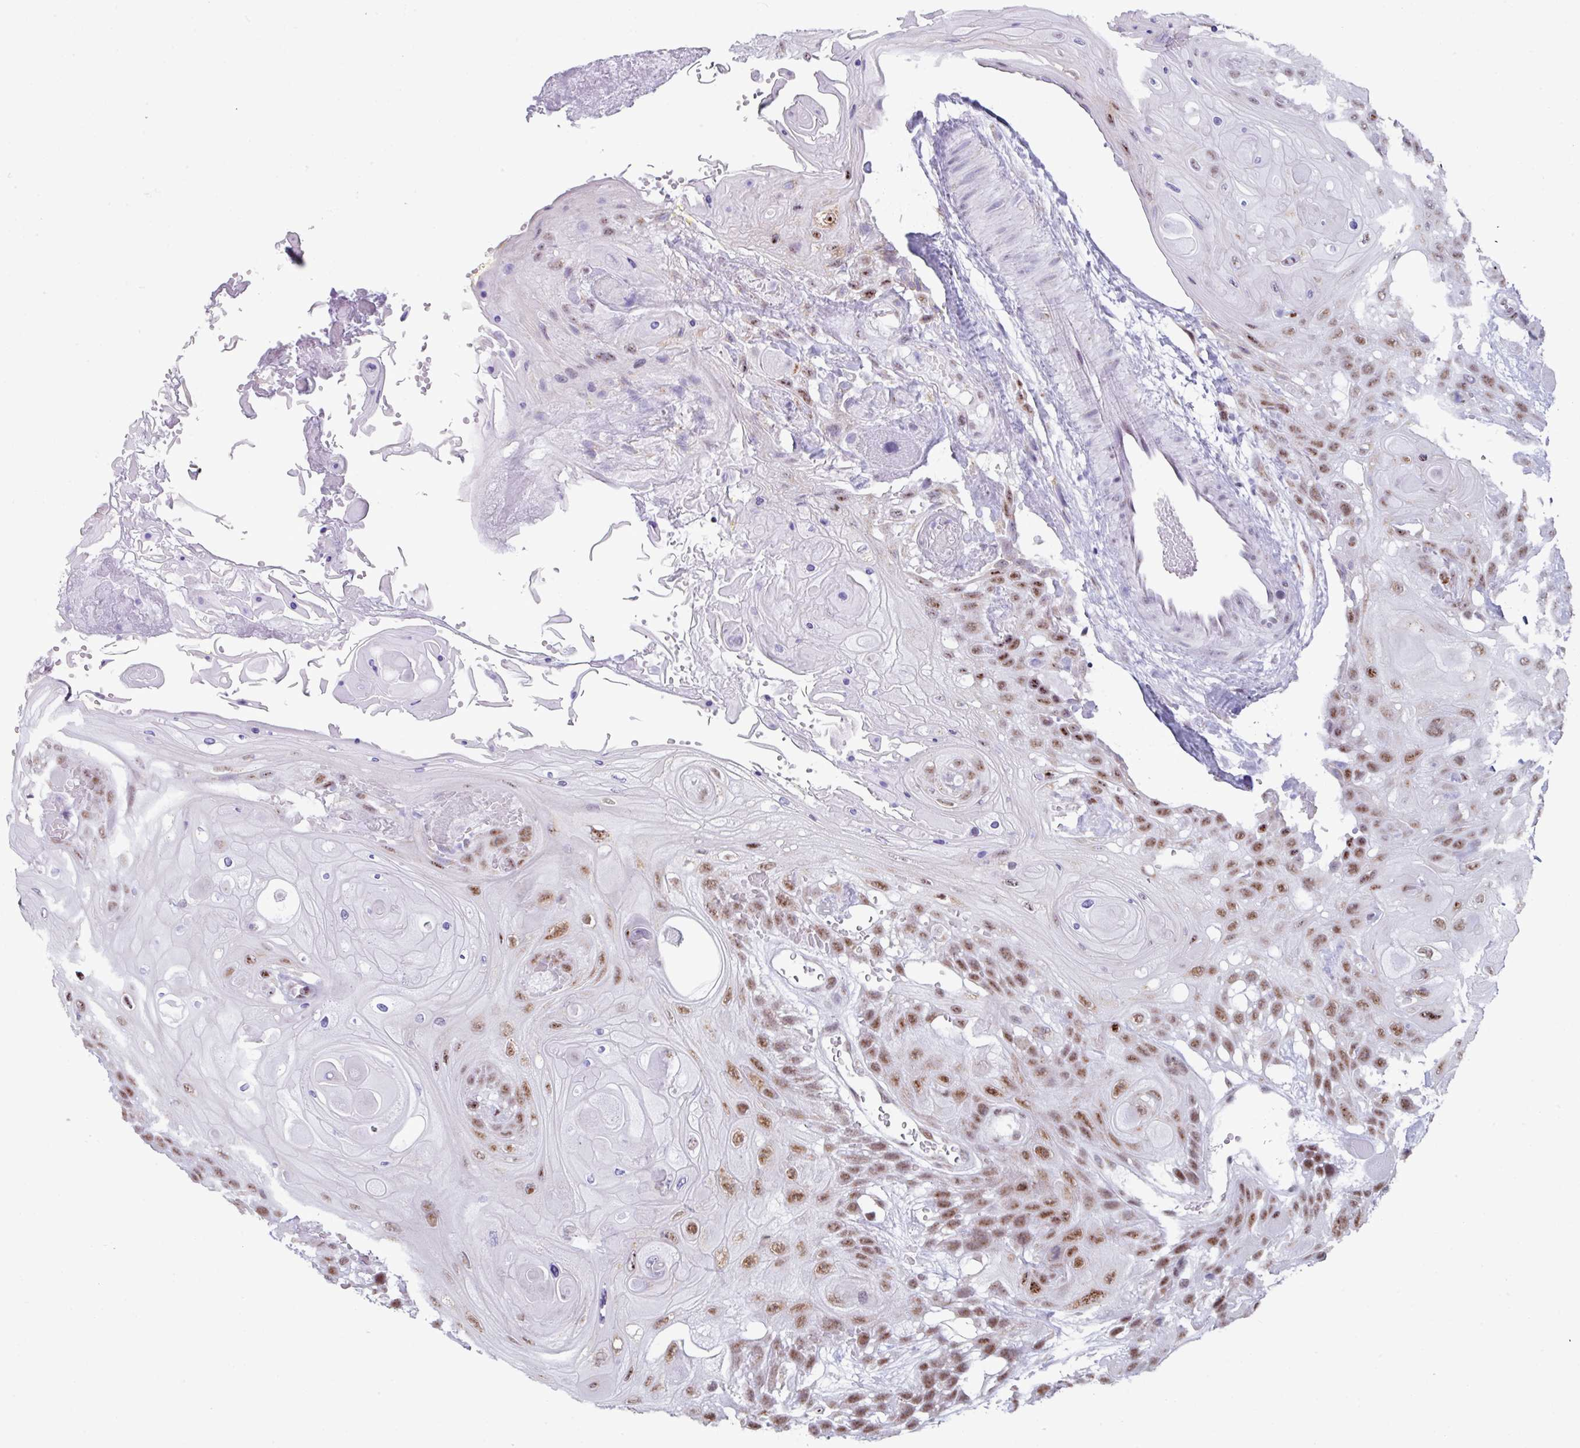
{"staining": {"intensity": "moderate", "quantity": ">75%", "location": "nuclear"}, "tissue": "head and neck cancer", "cell_type": "Tumor cells", "image_type": "cancer", "snomed": [{"axis": "morphology", "description": "Squamous cell carcinoma, NOS"}, {"axis": "topography", "description": "Head-Neck"}], "caption": "Tumor cells display moderate nuclear staining in approximately >75% of cells in head and neck cancer (squamous cell carcinoma). The protein is stained brown, and the nuclei are stained in blue (DAB (3,3'-diaminobenzidine) IHC with brightfield microscopy, high magnification).", "gene": "PUF60", "patient": {"sex": "female", "age": 43}}